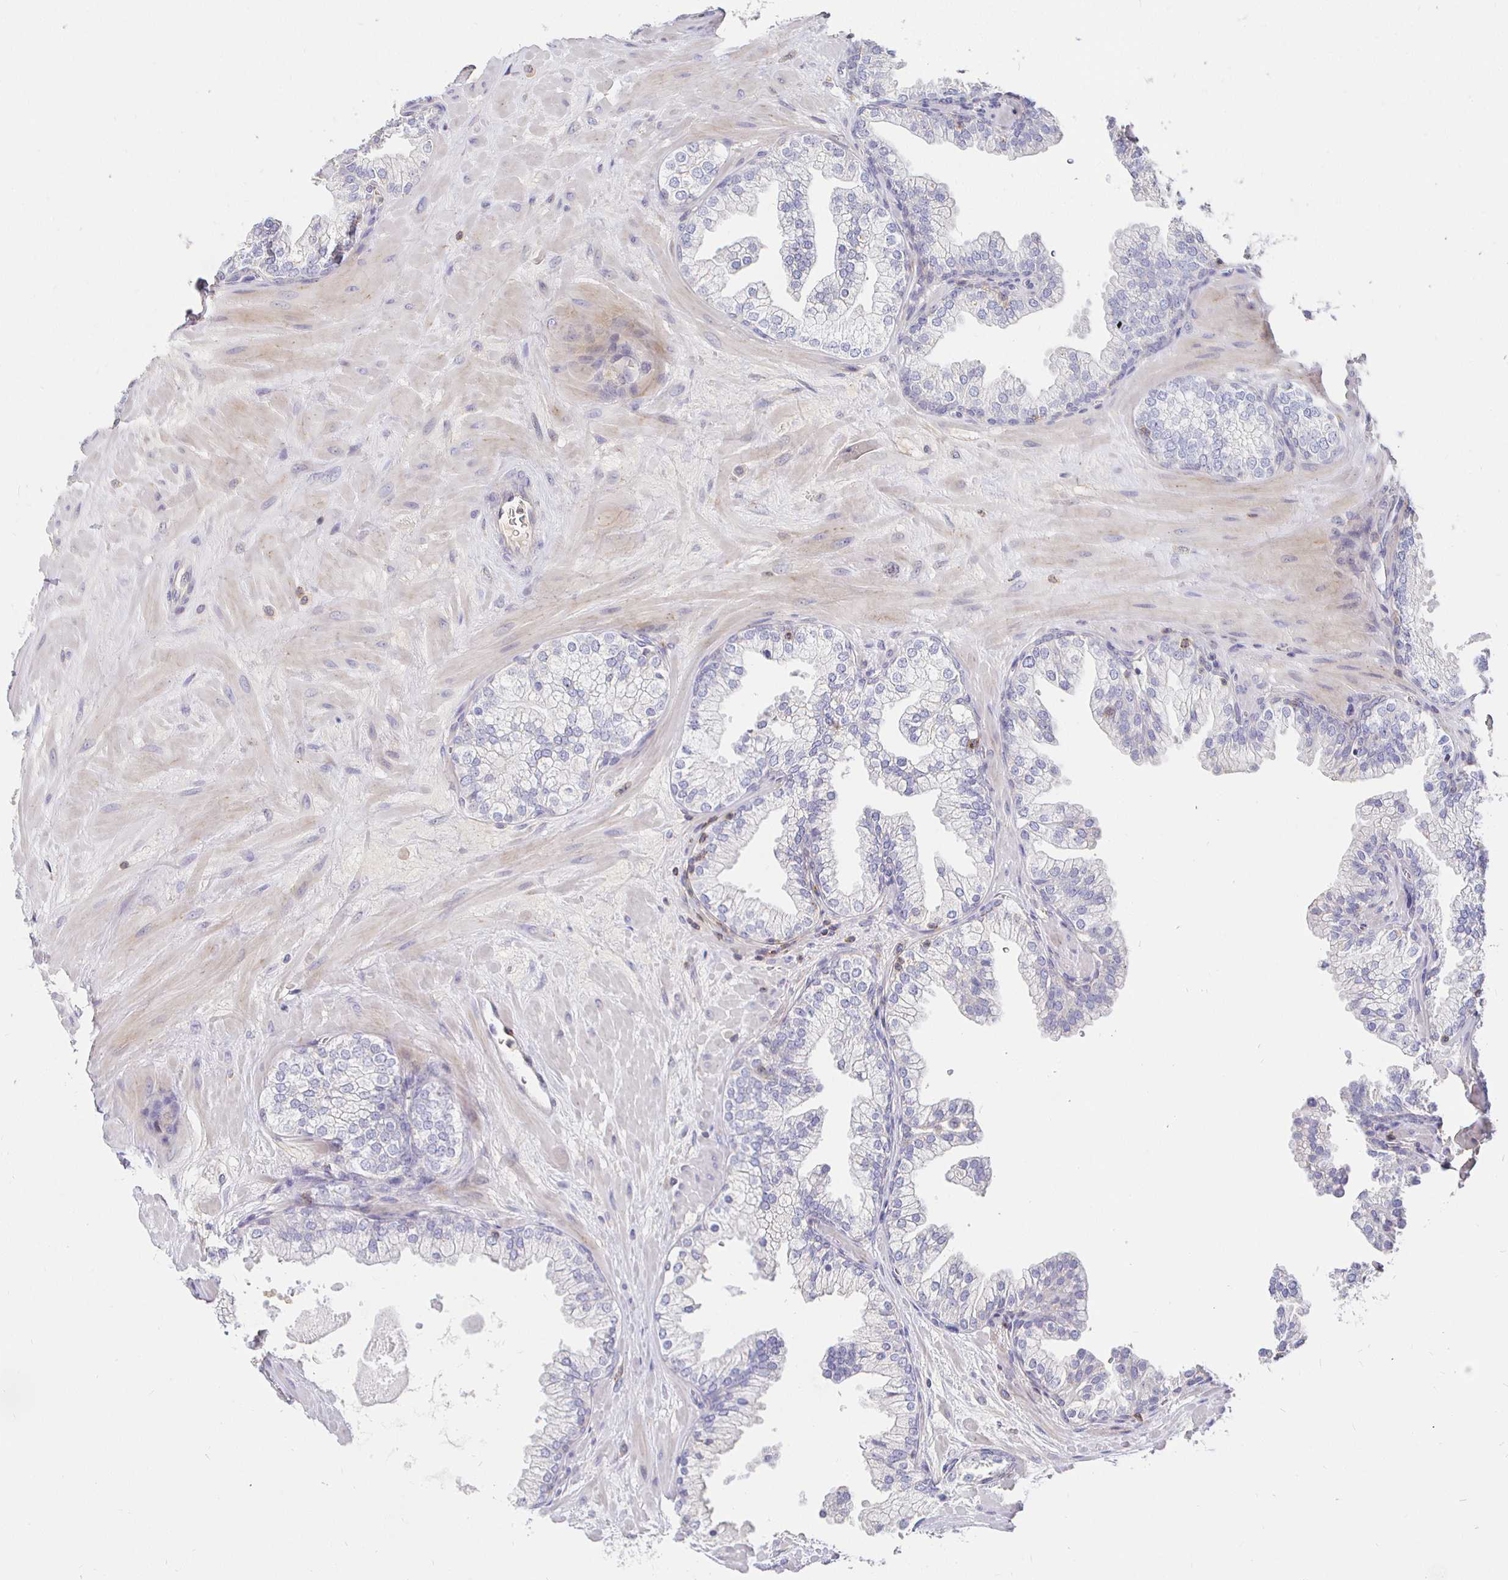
{"staining": {"intensity": "negative", "quantity": "none", "location": "none"}, "tissue": "prostate", "cell_type": "Glandular cells", "image_type": "normal", "snomed": [{"axis": "morphology", "description": "Normal tissue, NOS"}, {"axis": "topography", "description": "Prostate"}, {"axis": "topography", "description": "Peripheral nerve tissue"}], "caption": "DAB immunohistochemical staining of unremarkable prostate demonstrates no significant staining in glandular cells.", "gene": "CXCR3", "patient": {"sex": "male", "age": 61}}